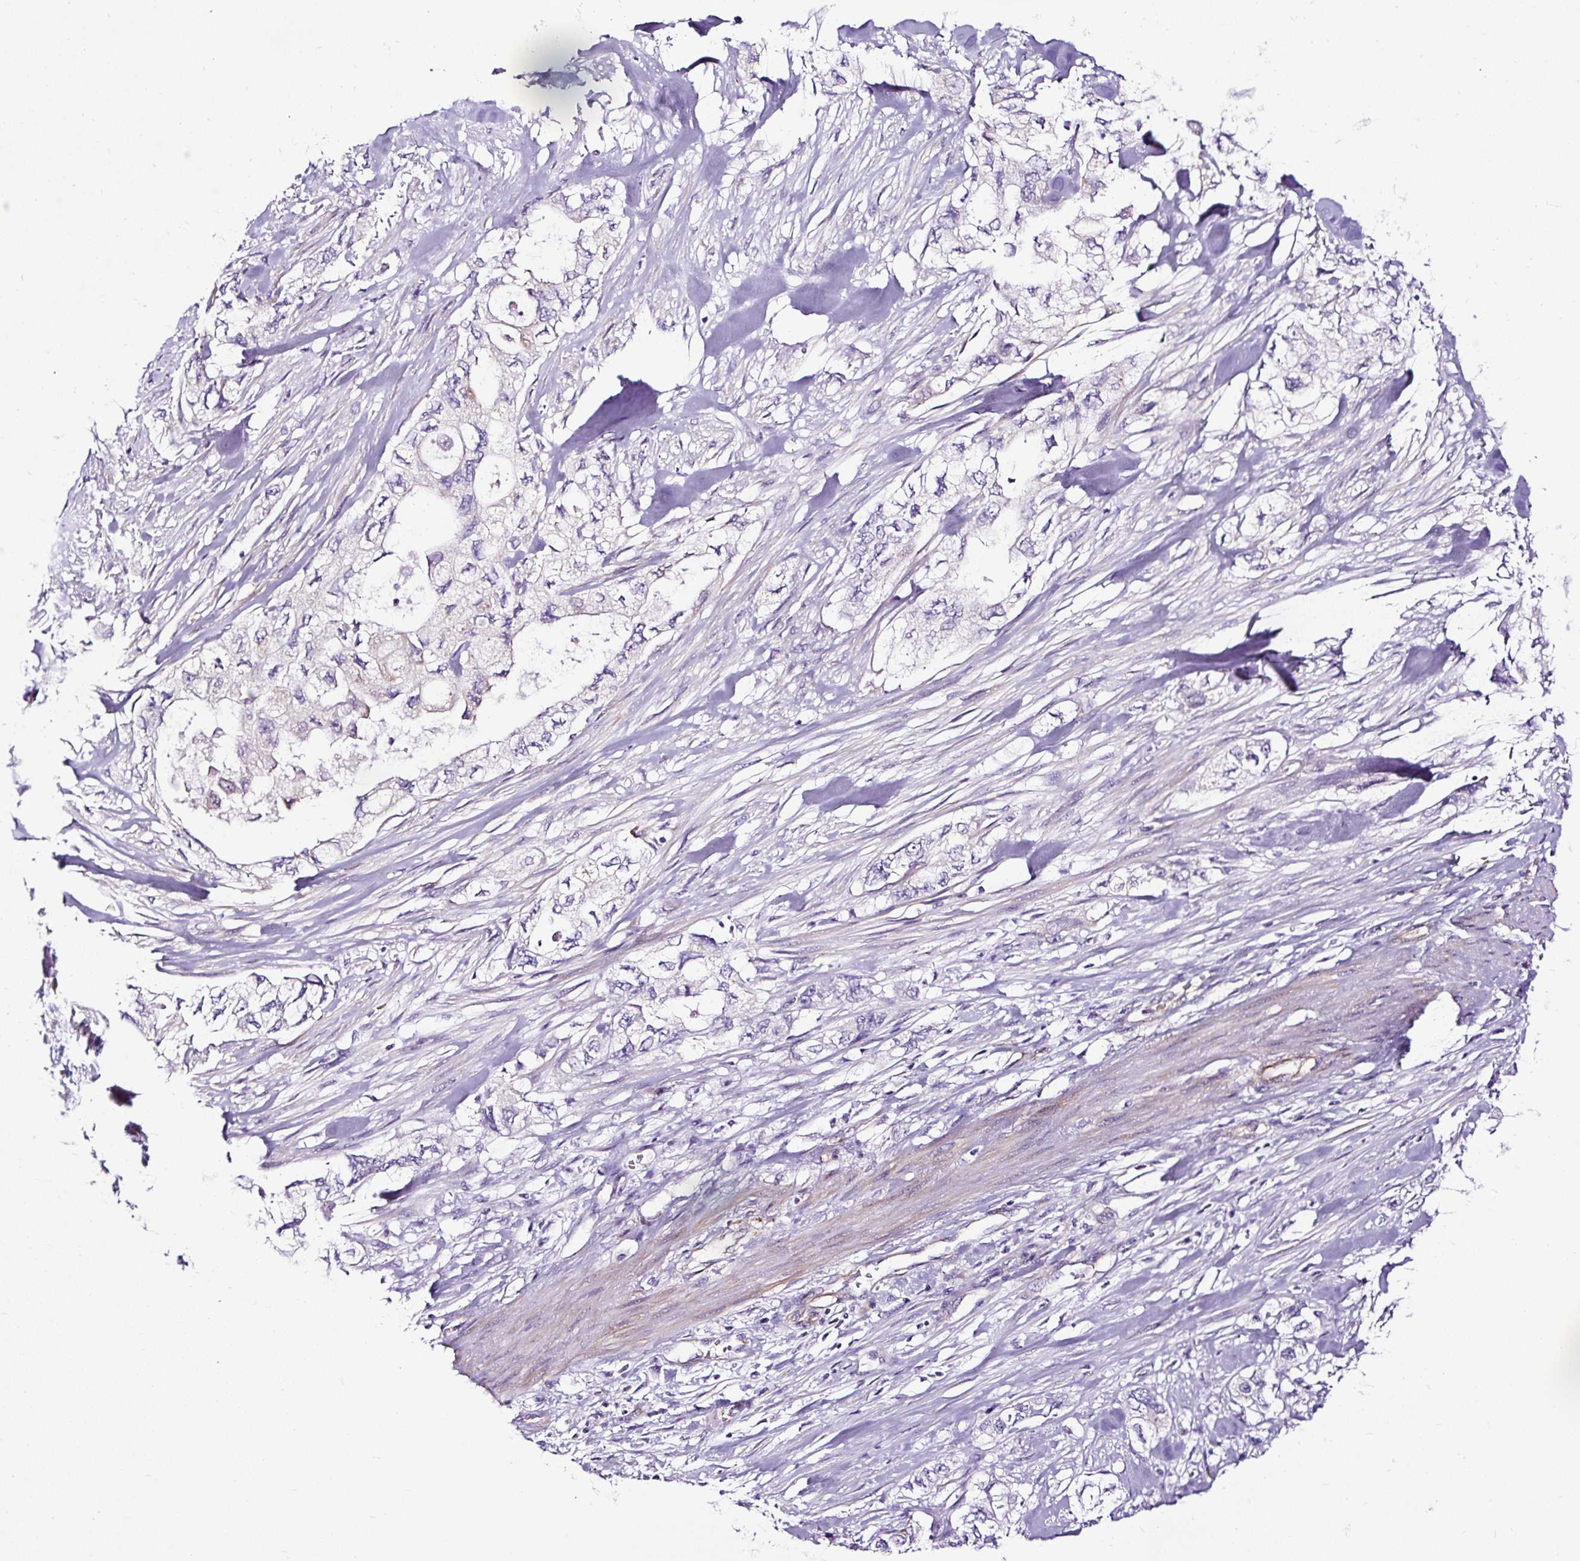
{"staining": {"intensity": "negative", "quantity": "none", "location": "none"}, "tissue": "pancreatic cancer", "cell_type": "Tumor cells", "image_type": "cancer", "snomed": [{"axis": "morphology", "description": "Adenocarcinoma, NOS"}, {"axis": "topography", "description": "Pancreas"}], "caption": "High power microscopy photomicrograph of an IHC image of pancreatic cancer, revealing no significant positivity in tumor cells.", "gene": "SLC7A8", "patient": {"sex": "female", "age": 73}}